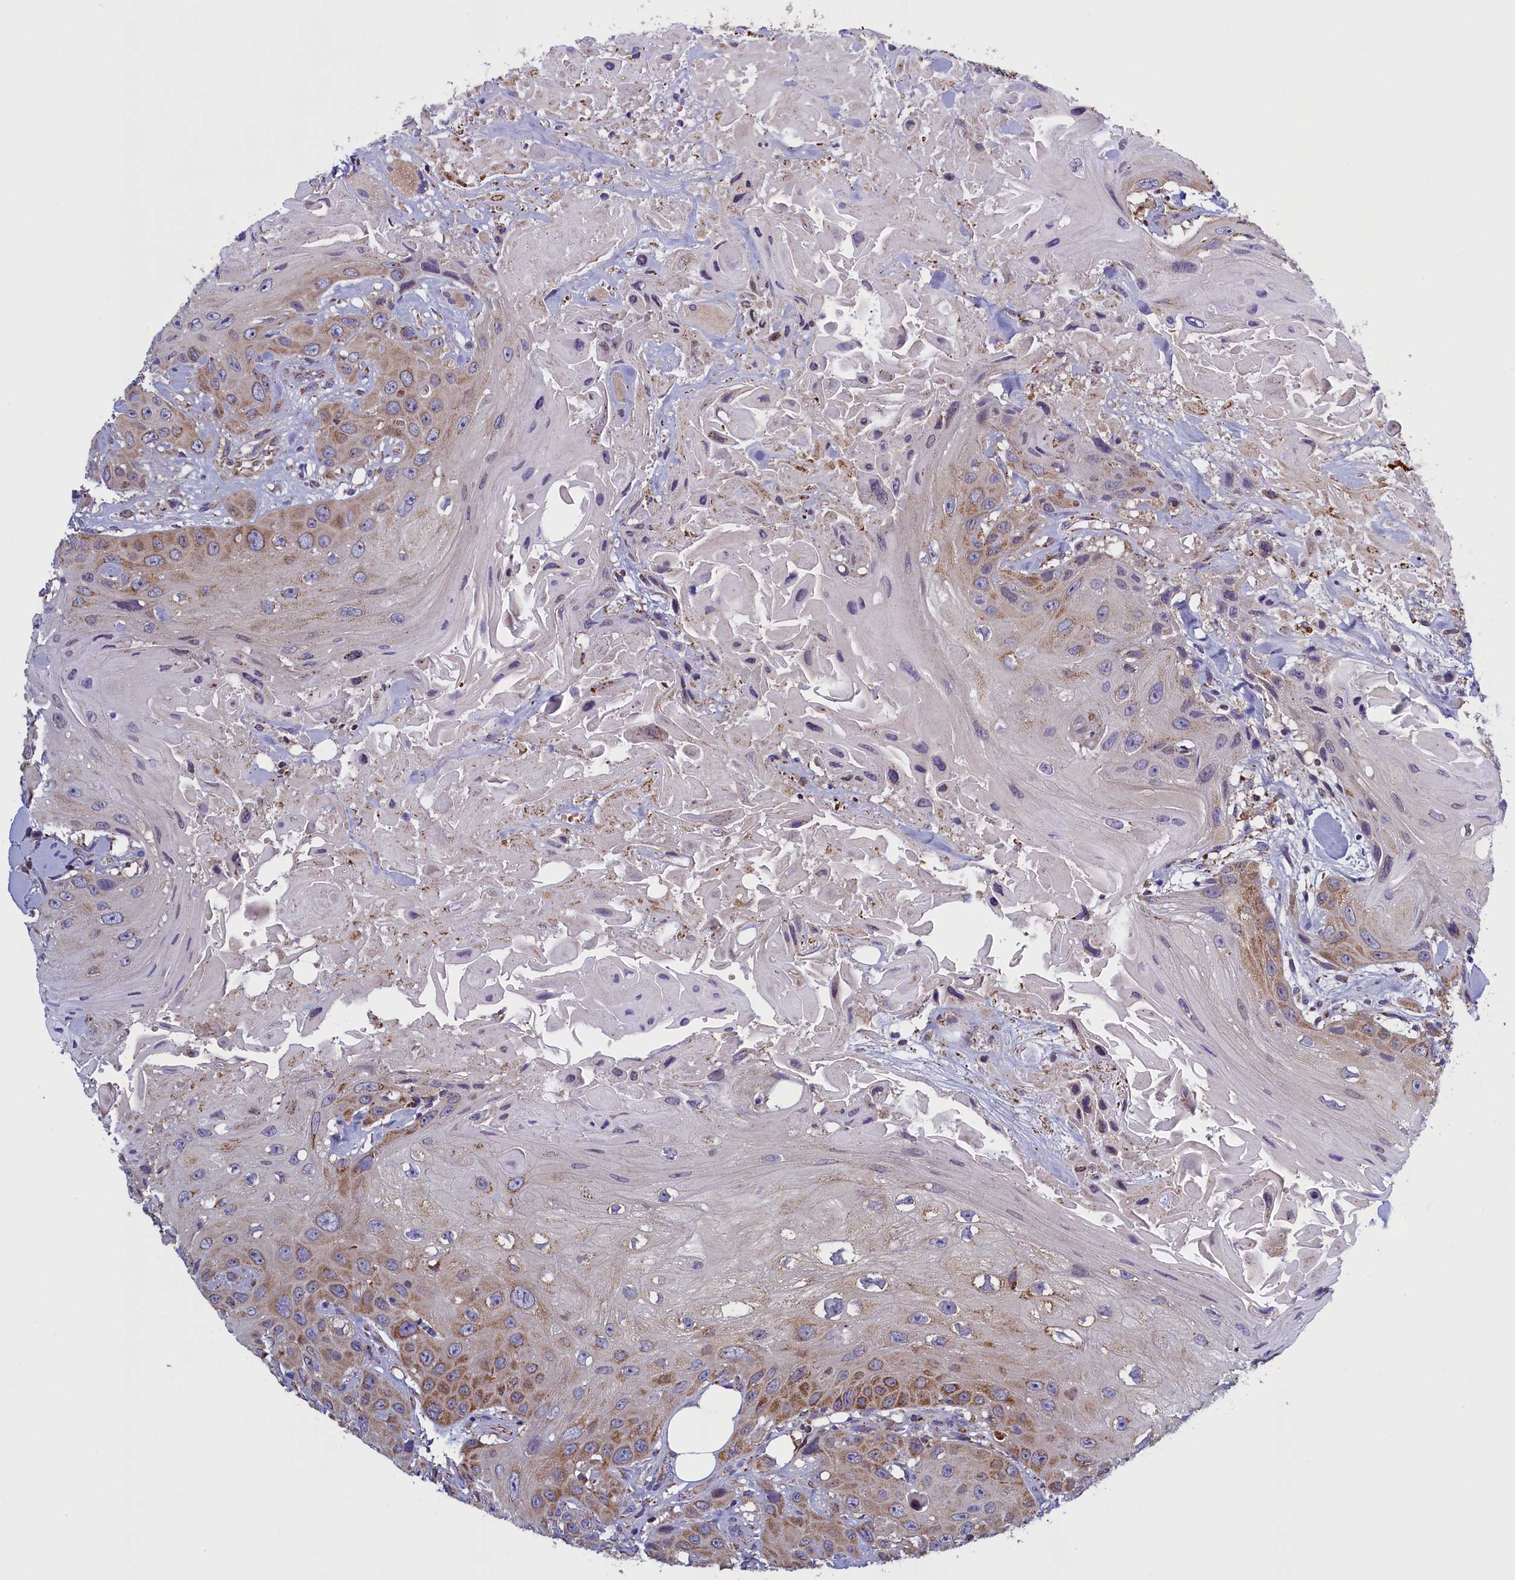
{"staining": {"intensity": "moderate", "quantity": "<25%", "location": "cytoplasmic/membranous"}, "tissue": "head and neck cancer", "cell_type": "Tumor cells", "image_type": "cancer", "snomed": [{"axis": "morphology", "description": "Squamous cell carcinoma, NOS"}, {"axis": "topography", "description": "Head-Neck"}], "caption": "Approximately <25% of tumor cells in head and neck cancer (squamous cell carcinoma) show moderate cytoplasmic/membranous protein expression as visualized by brown immunohistochemical staining.", "gene": "IFT122", "patient": {"sex": "male", "age": 81}}